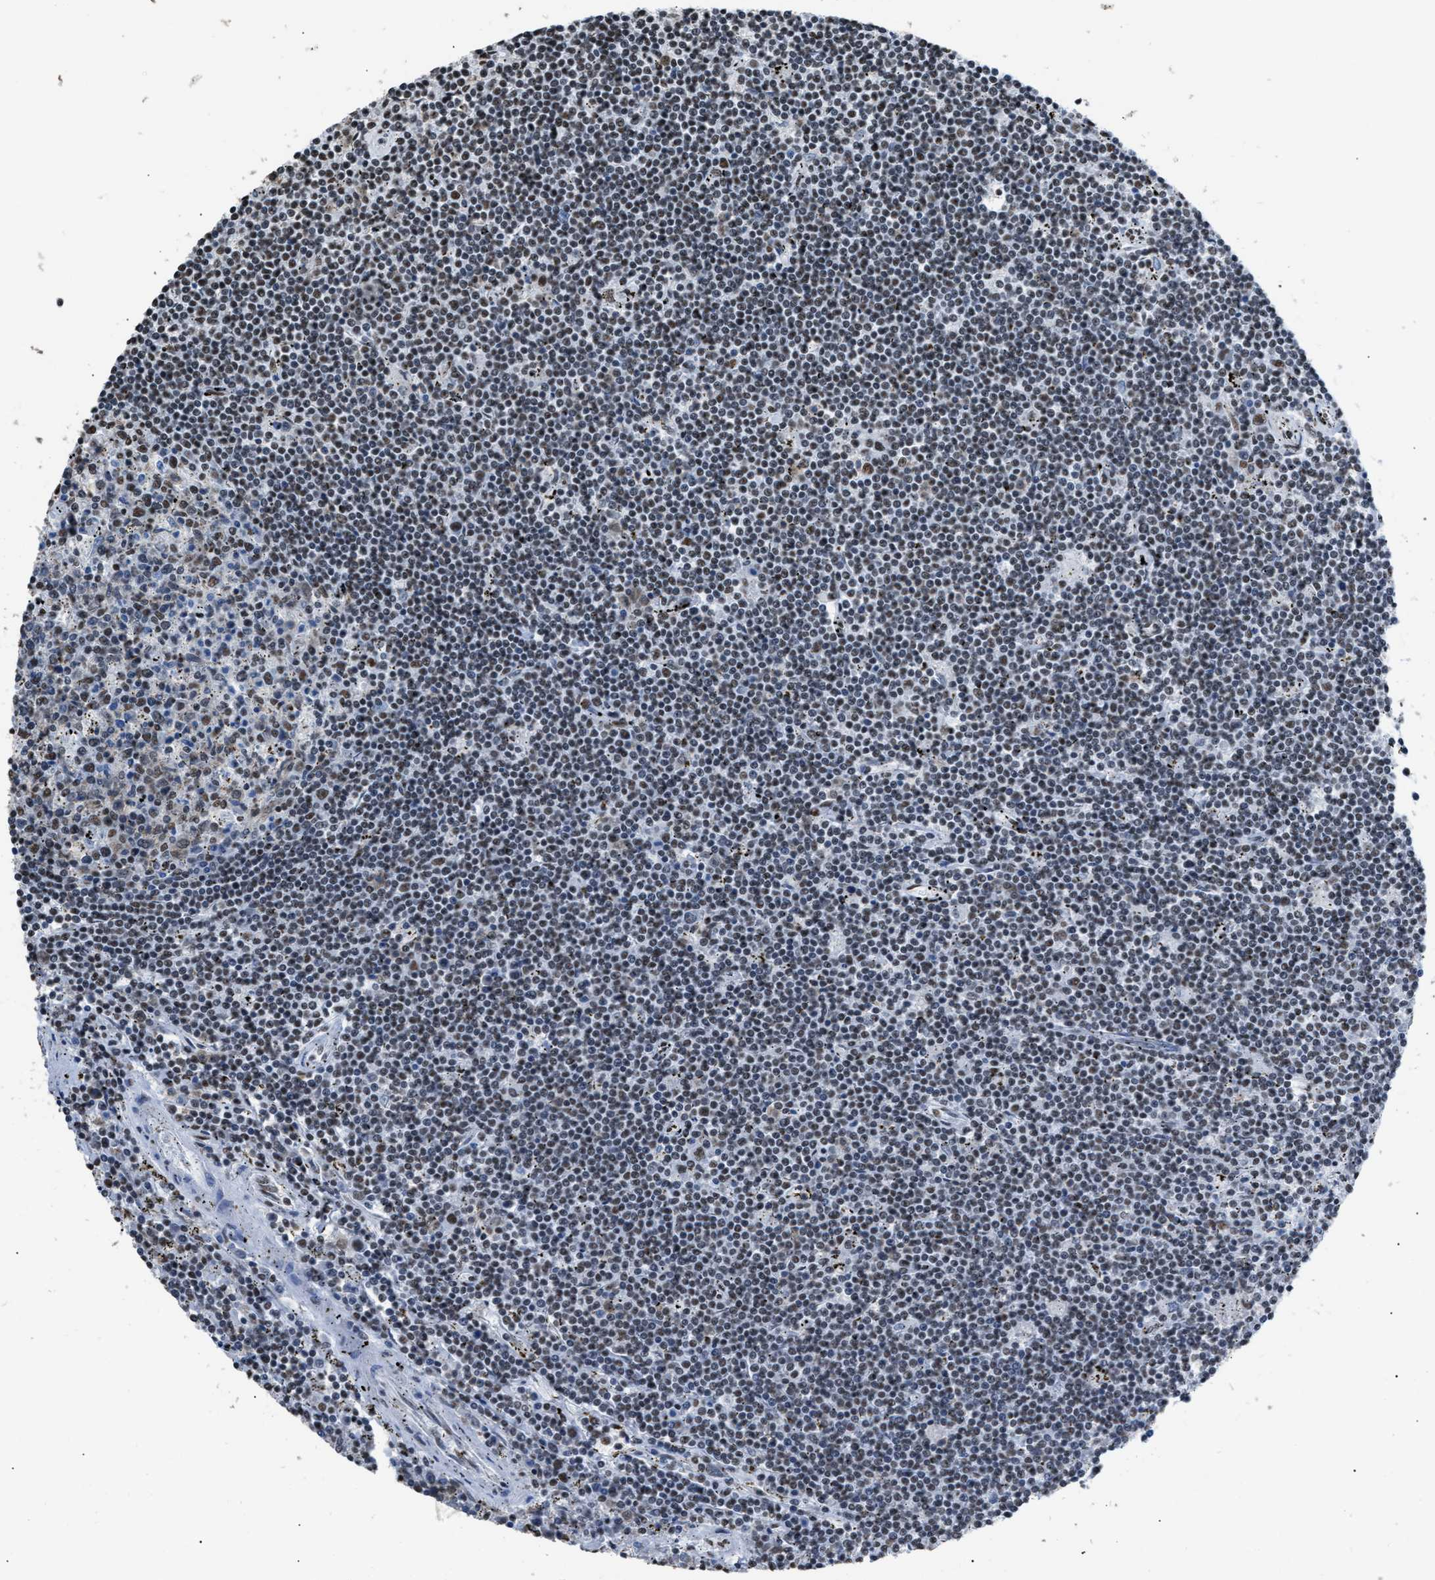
{"staining": {"intensity": "weak", "quantity": ">75%", "location": "nuclear"}, "tissue": "lymphoma", "cell_type": "Tumor cells", "image_type": "cancer", "snomed": [{"axis": "morphology", "description": "Malignant lymphoma, non-Hodgkin's type, Low grade"}, {"axis": "topography", "description": "Spleen"}], "caption": "About >75% of tumor cells in lymphoma demonstrate weak nuclear protein staining as visualized by brown immunohistochemical staining.", "gene": "CCAR2", "patient": {"sex": "male", "age": 76}}